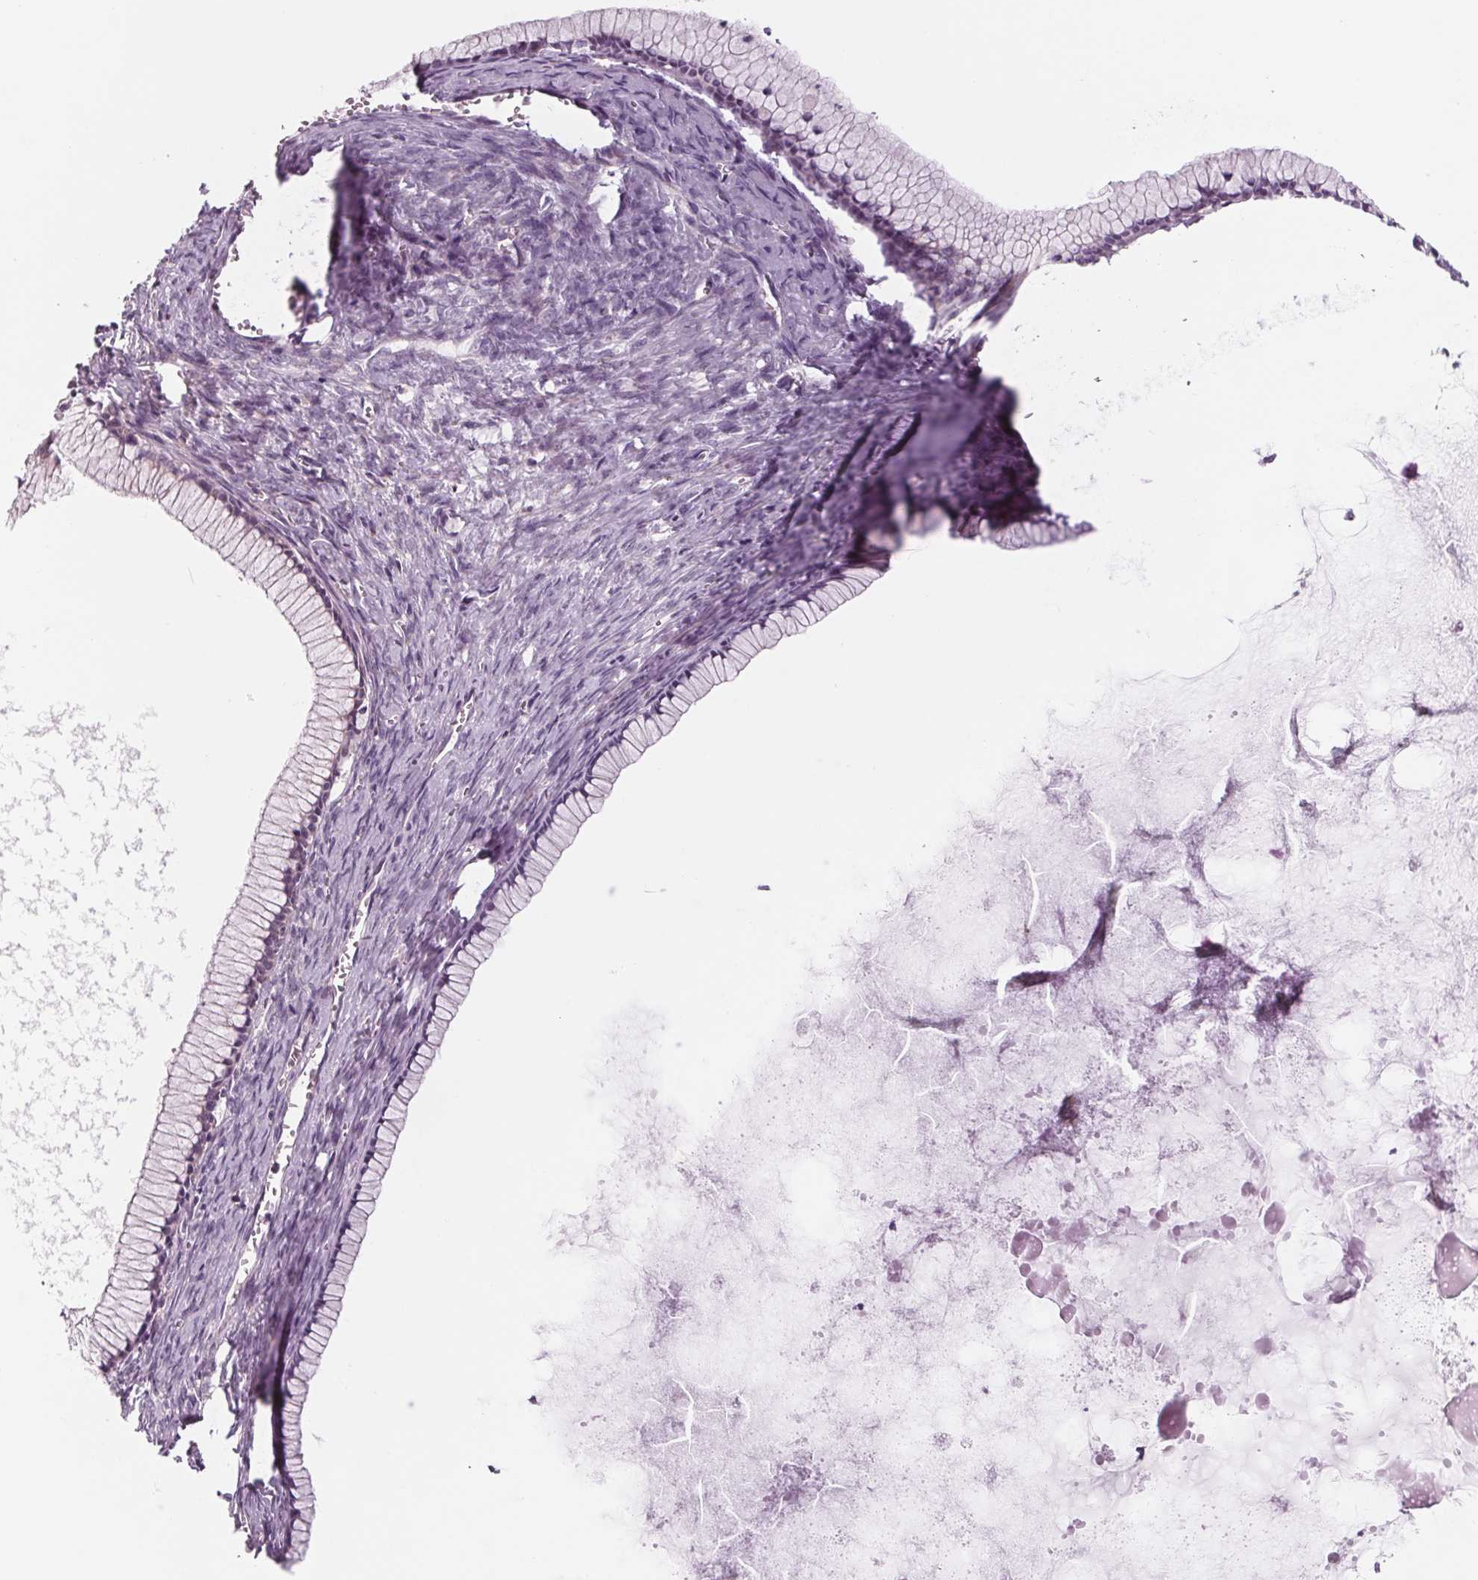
{"staining": {"intensity": "weak", "quantity": "25%-75%", "location": "cytoplasmic/membranous"}, "tissue": "ovarian cancer", "cell_type": "Tumor cells", "image_type": "cancer", "snomed": [{"axis": "morphology", "description": "Cystadenocarcinoma, mucinous, NOS"}, {"axis": "topography", "description": "Ovary"}], "caption": "Weak cytoplasmic/membranous expression is present in approximately 25%-75% of tumor cells in ovarian cancer.", "gene": "SAMD5", "patient": {"sex": "female", "age": 41}}